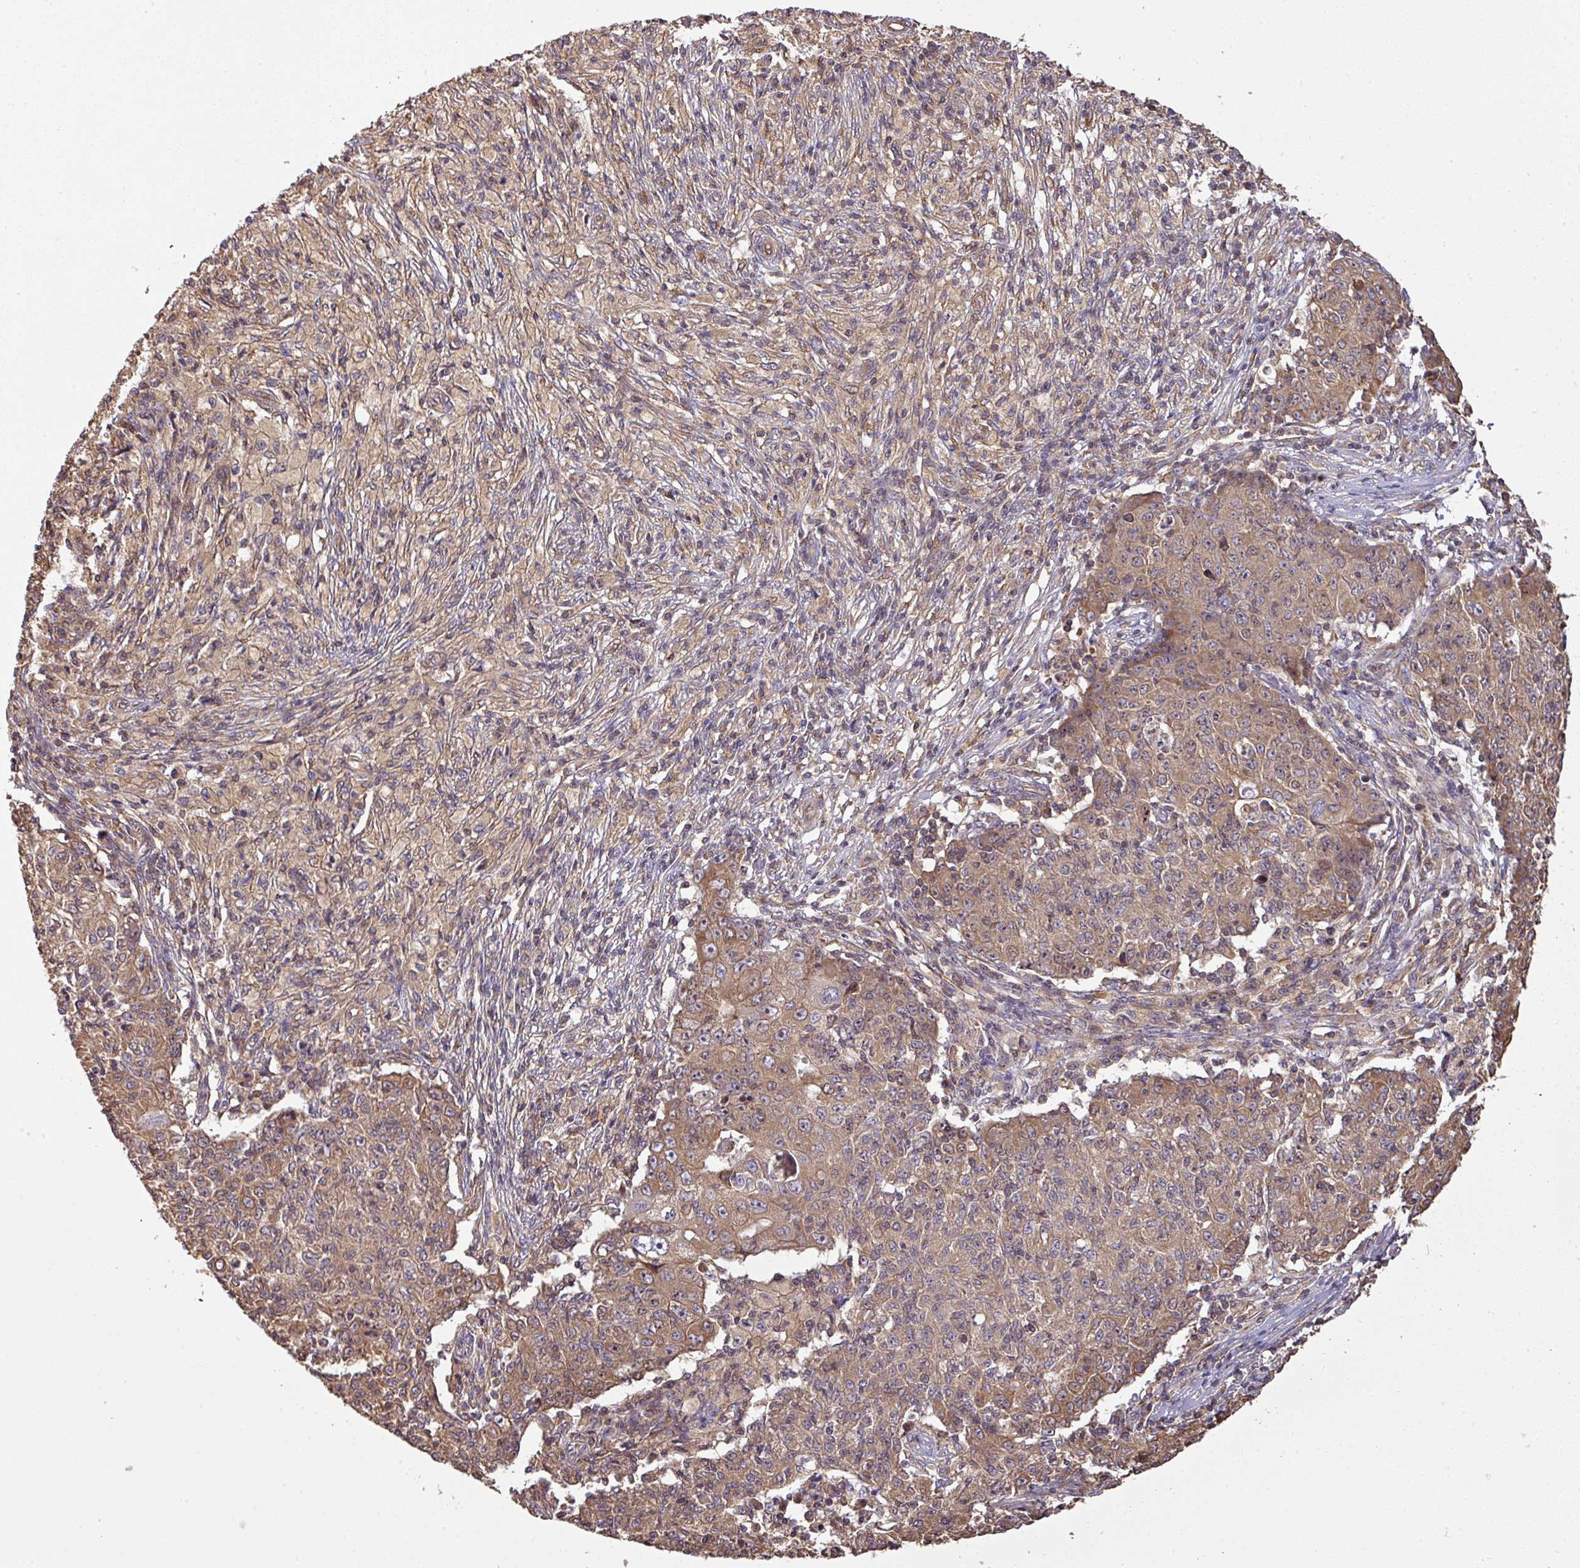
{"staining": {"intensity": "moderate", "quantity": ">75%", "location": "cytoplasmic/membranous,nuclear"}, "tissue": "ovarian cancer", "cell_type": "Tumor cells", "image_type": "cancer", "snomed": [{"axis": "morphology", "description": "Carcinoma, endometroid"}, {"axis": "topography", "description": "Ovary"}], "caption": "Immunohistochemical staining of ovarian endometroid carcinoma reveals medium levels of moderate cytoplasmic/membranous and nuclear protein staining in about >75% of tumor cells.", "gene": "VENTX", "patient": {"sex": "female", "age": 42}}